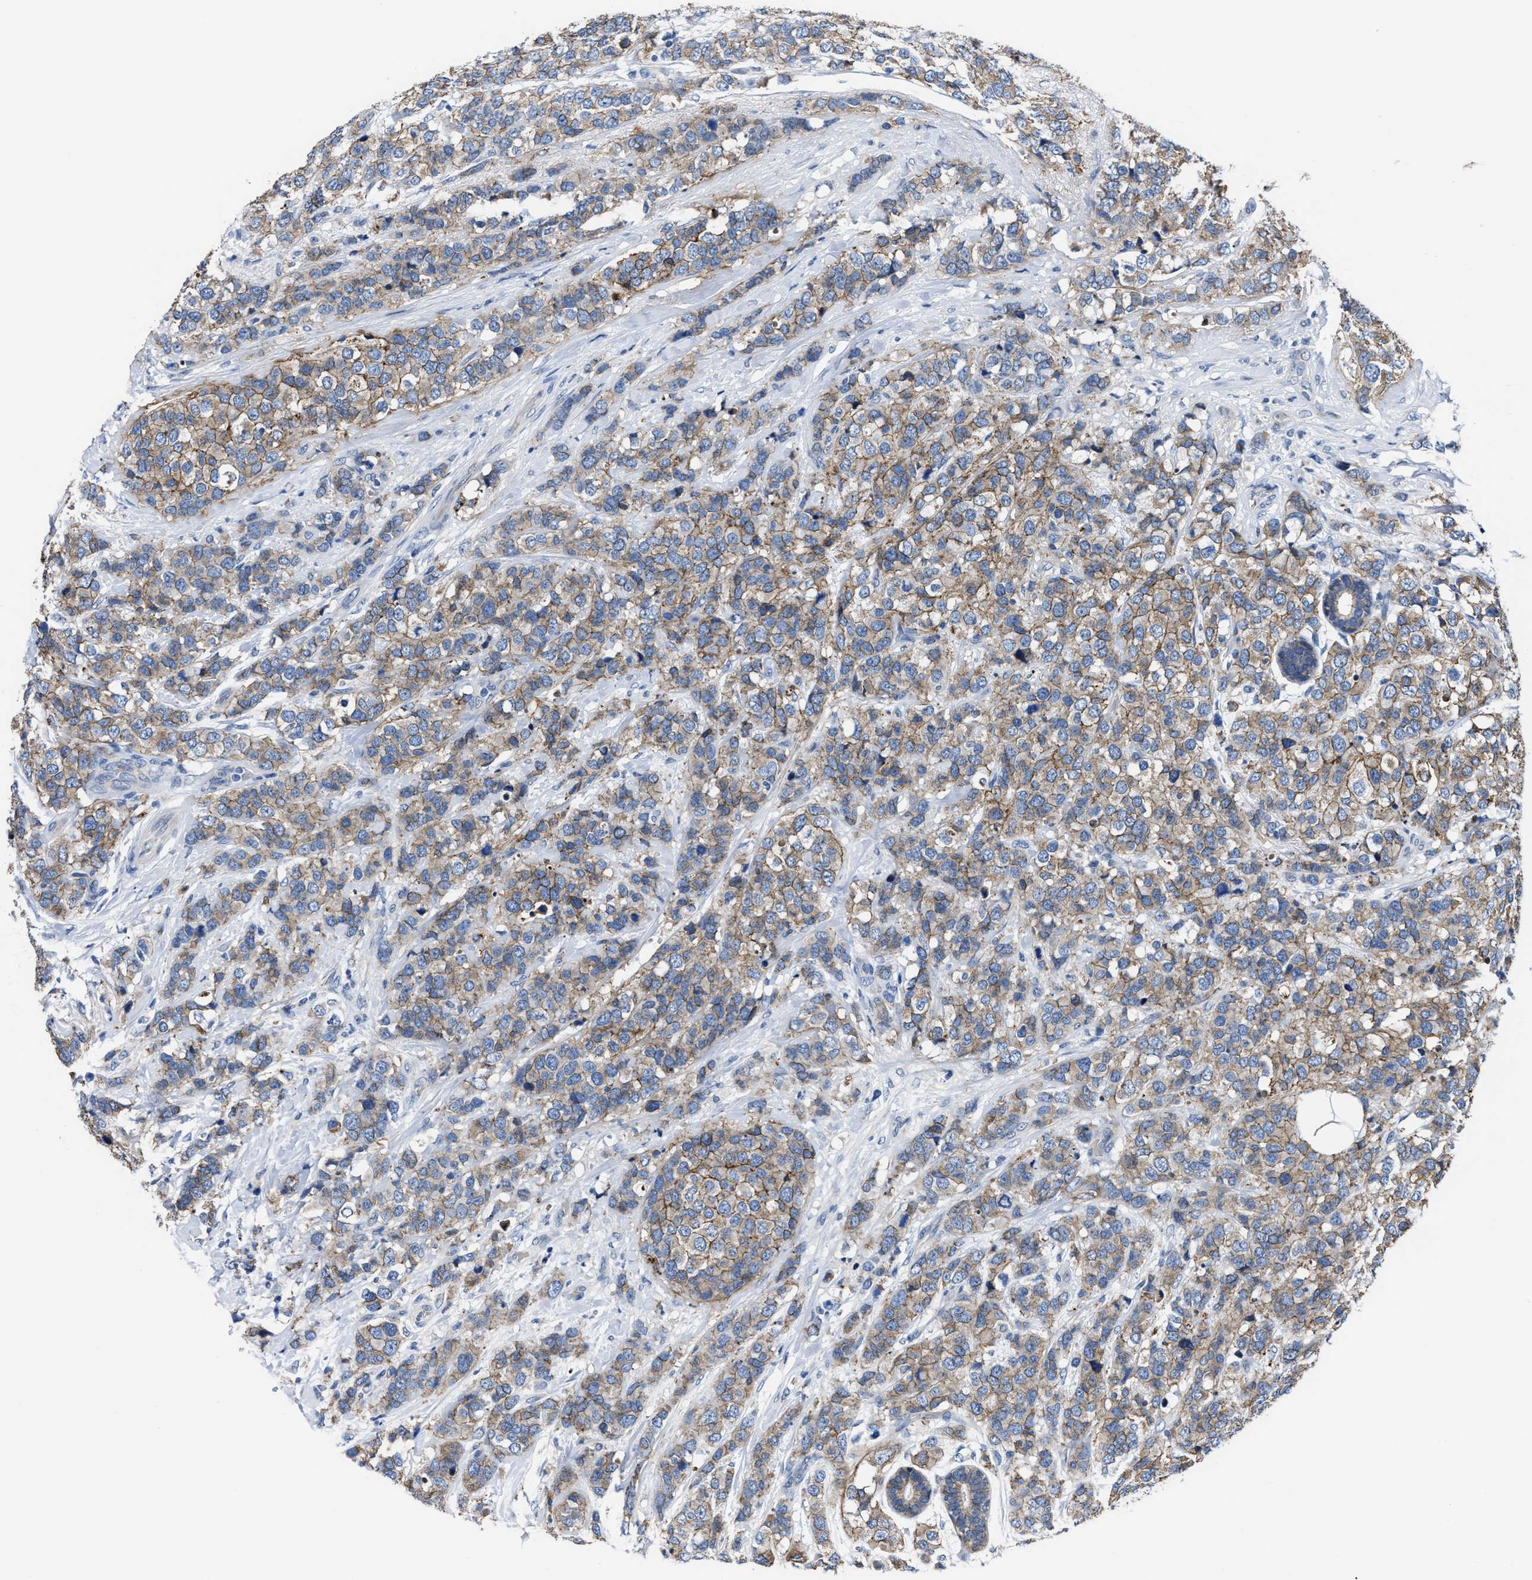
{"staining": {"intensity": "moderate", "quantity": ">75%", "location": "cytoplasmic/membranous"}, "tissue": "breast cancer", "cell_type": "Tumor cells", "image_type": "cancer", "snomed": [{"axis": "morphology", "description": "Lobular carcinoma"}, {"axis": "topography", "description": "Breast"}], "caption": "Human breast cancer (lobular carcinoma) stained with a protein marker exhibits moderate staining in tumor cells.", "gene": "GHITM", "patient": {"sex": "female", "age": 59}}